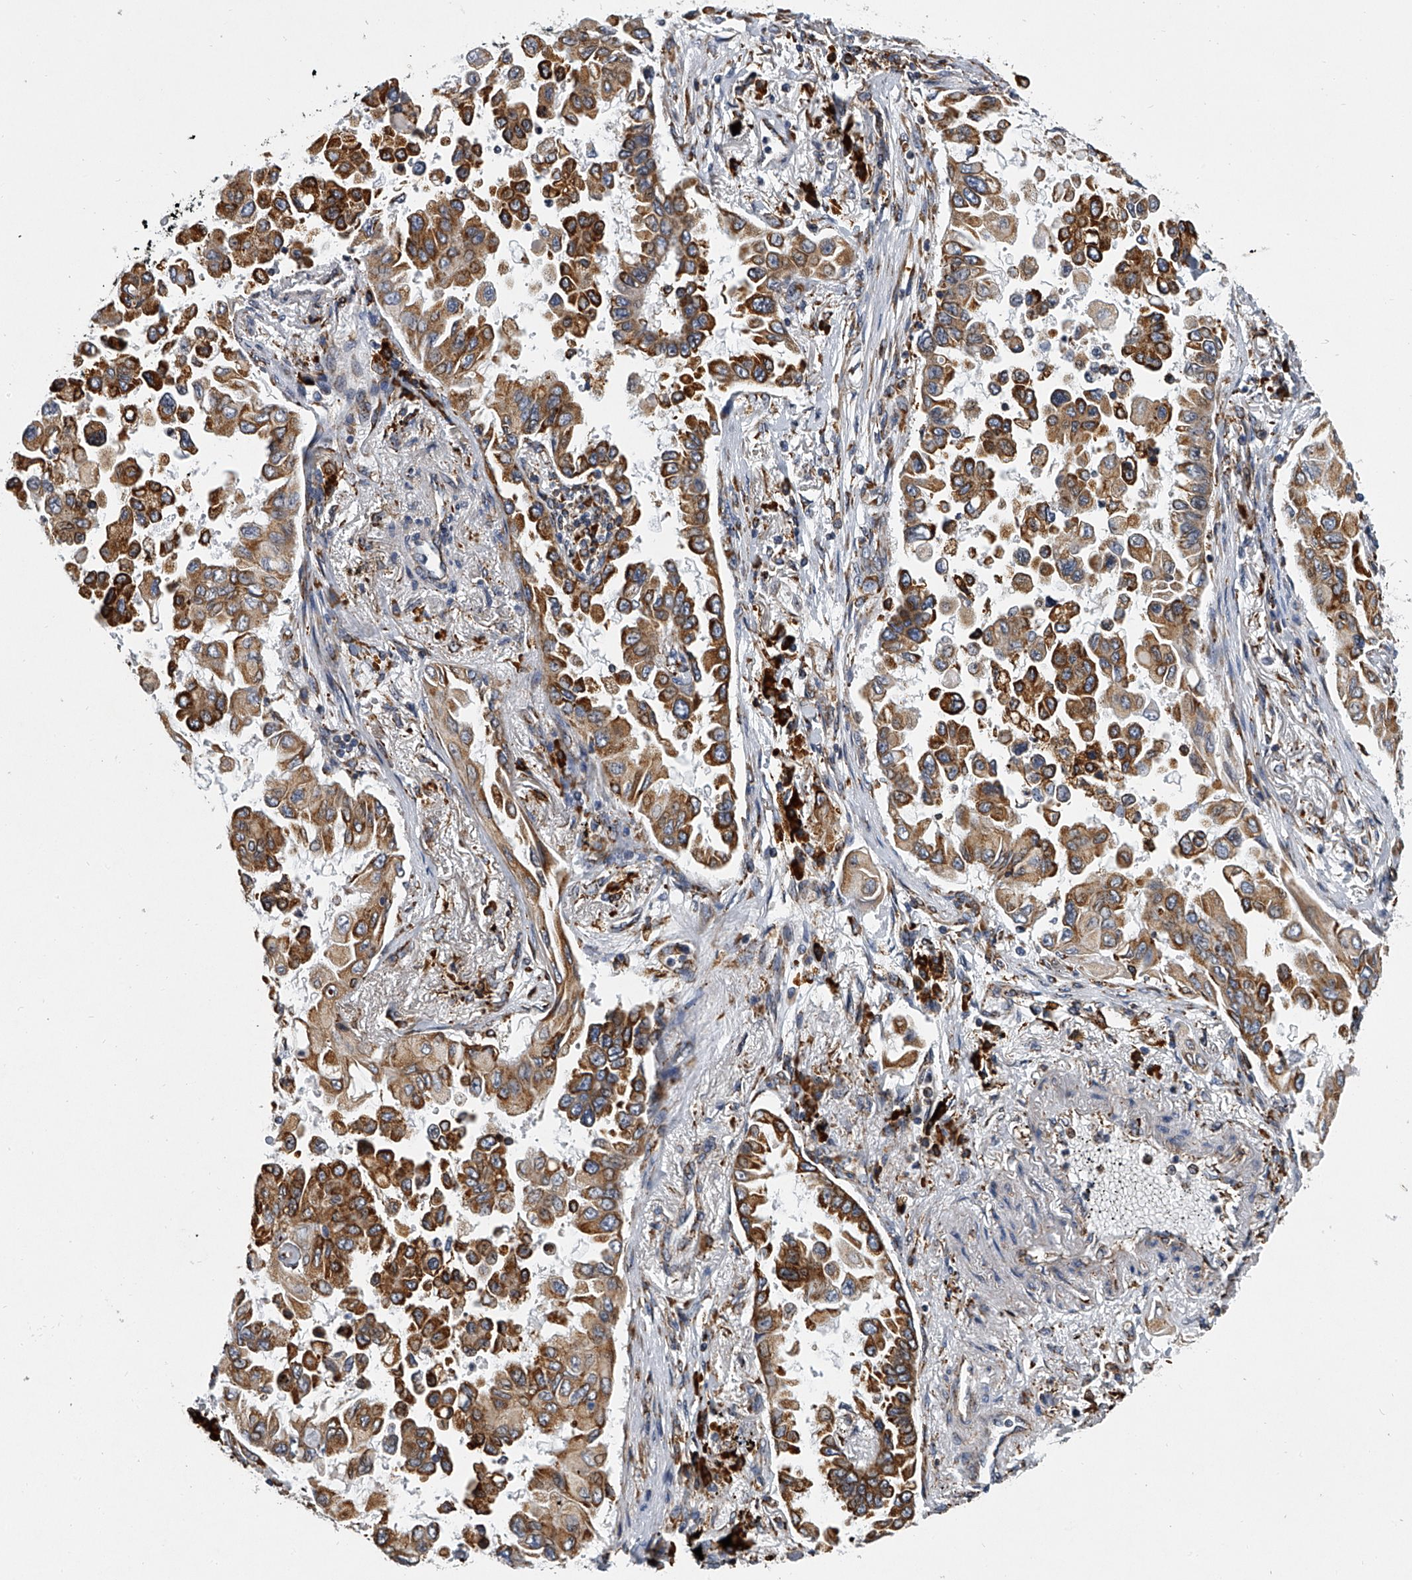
{"staining": {"intensity": "moderate", "quantity": ">75%", "location": "cytoplasmic/membranous"}, "tissue": "lung cancer", "cell_type": "Tumor cells", "image_type": "cancer", "snomed": [{"axis": "morphology", "description": "Adenocarcinoma, NOS"}, {"axis": "topography", "description": "Lung"}], "caption": "Immunohistochemical staining of lung cancer exhibits moderate cytoplasmic/membranous protein positivity in about >75% of tumor cells. (DAB IHC with brightfield microscopy, high magnification).", "gene": "TMEM63C", "patient": {"sex": "female", "age": 67}}